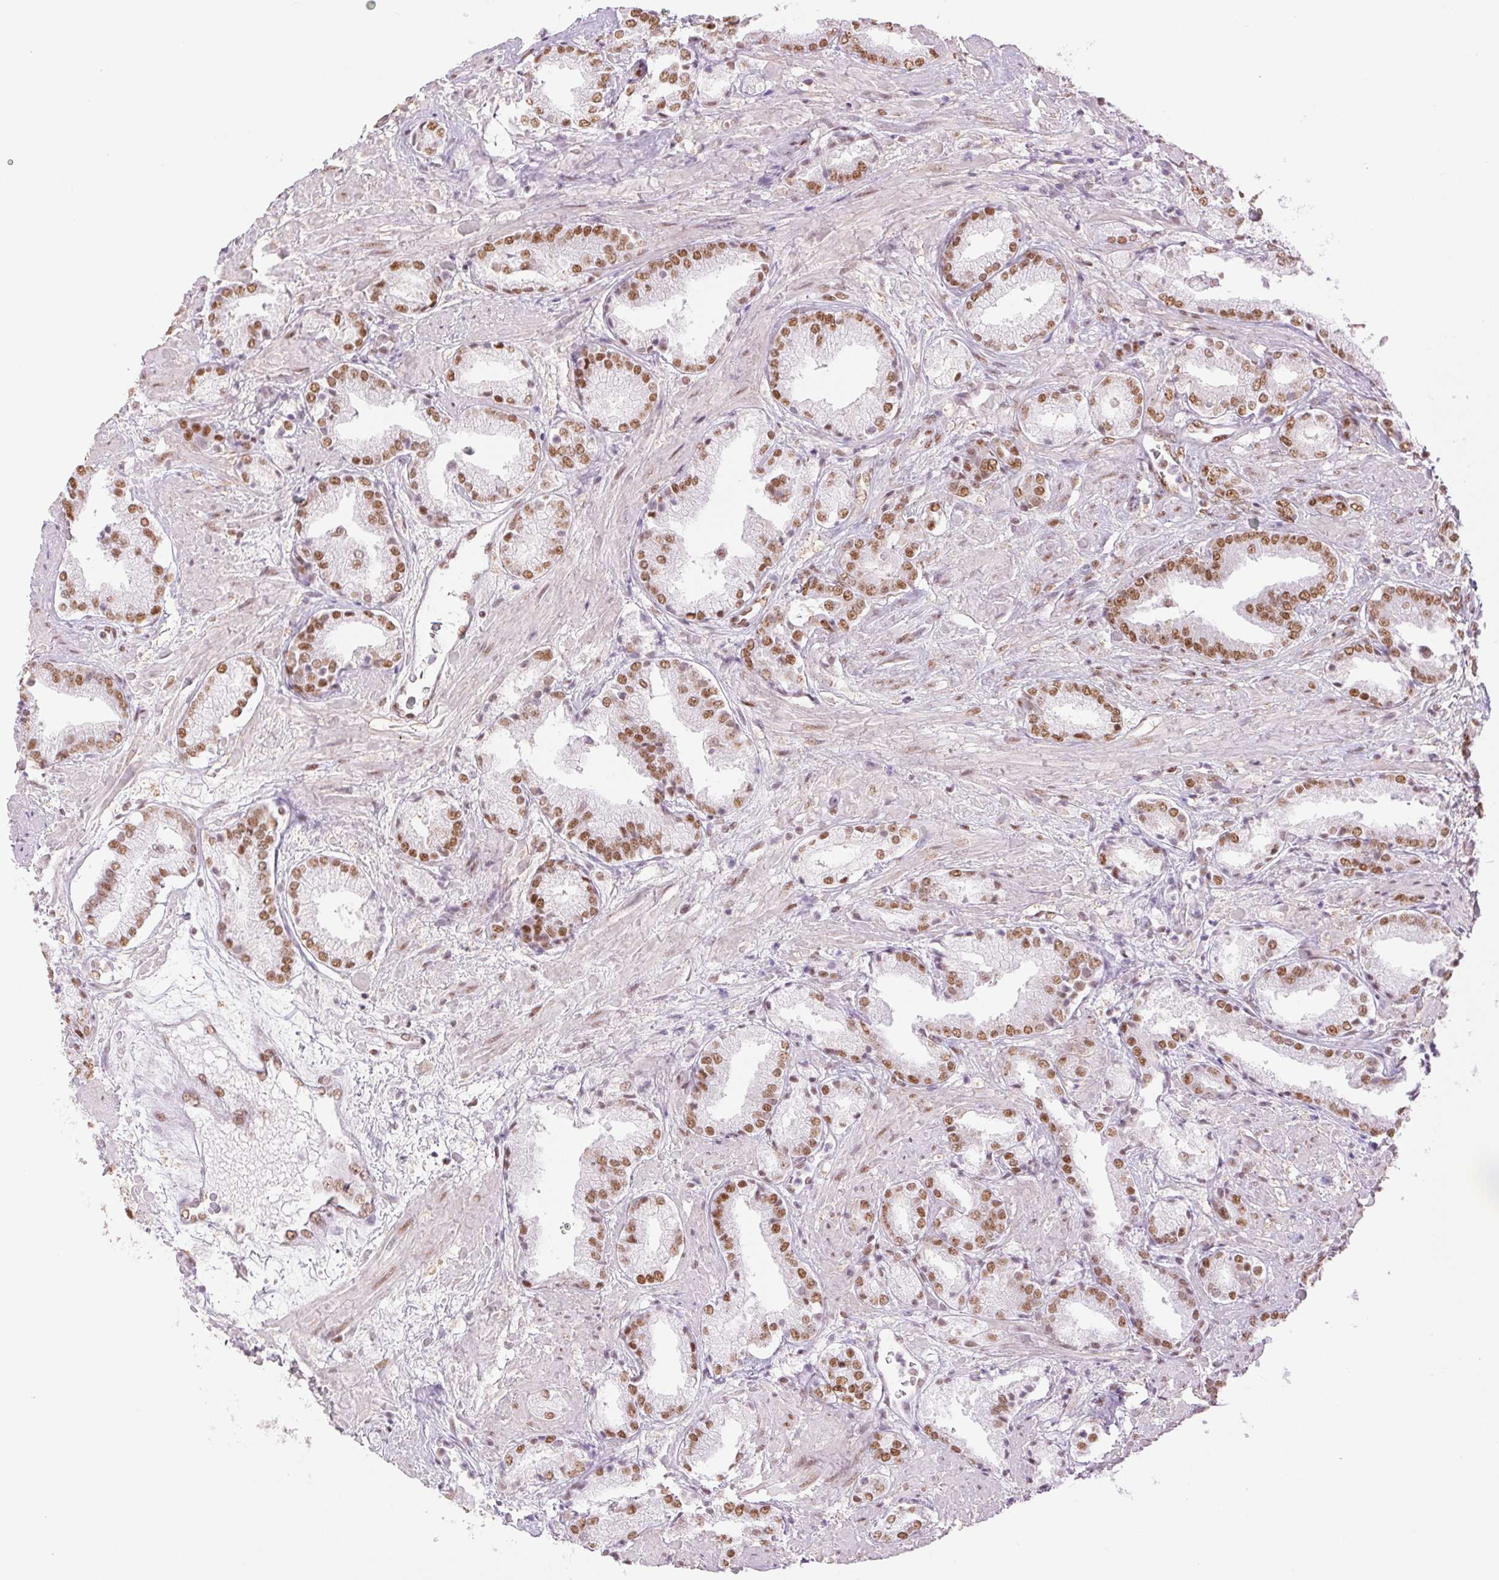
{"staining": {"intensity": "moderate", "quantity": ">75%", "location": "nuclear"}, "tissue": "prostate cancer", "cell_type": "Tumor cells", "image_type": "cancer", "snomed": [{"axis": "morphology", "description": "Adenocarcinoma, High grade"}, {"axis": "topography", "description": "Prostate"}], "caption": "IHC of human prostate high-grade adenocarcinoma demonstrates medium levels of moderate nuclear staining in approximately >75% of tumor cells.", "gene": "ZFR2", "patient": {"sex": "male", "age": 56}}